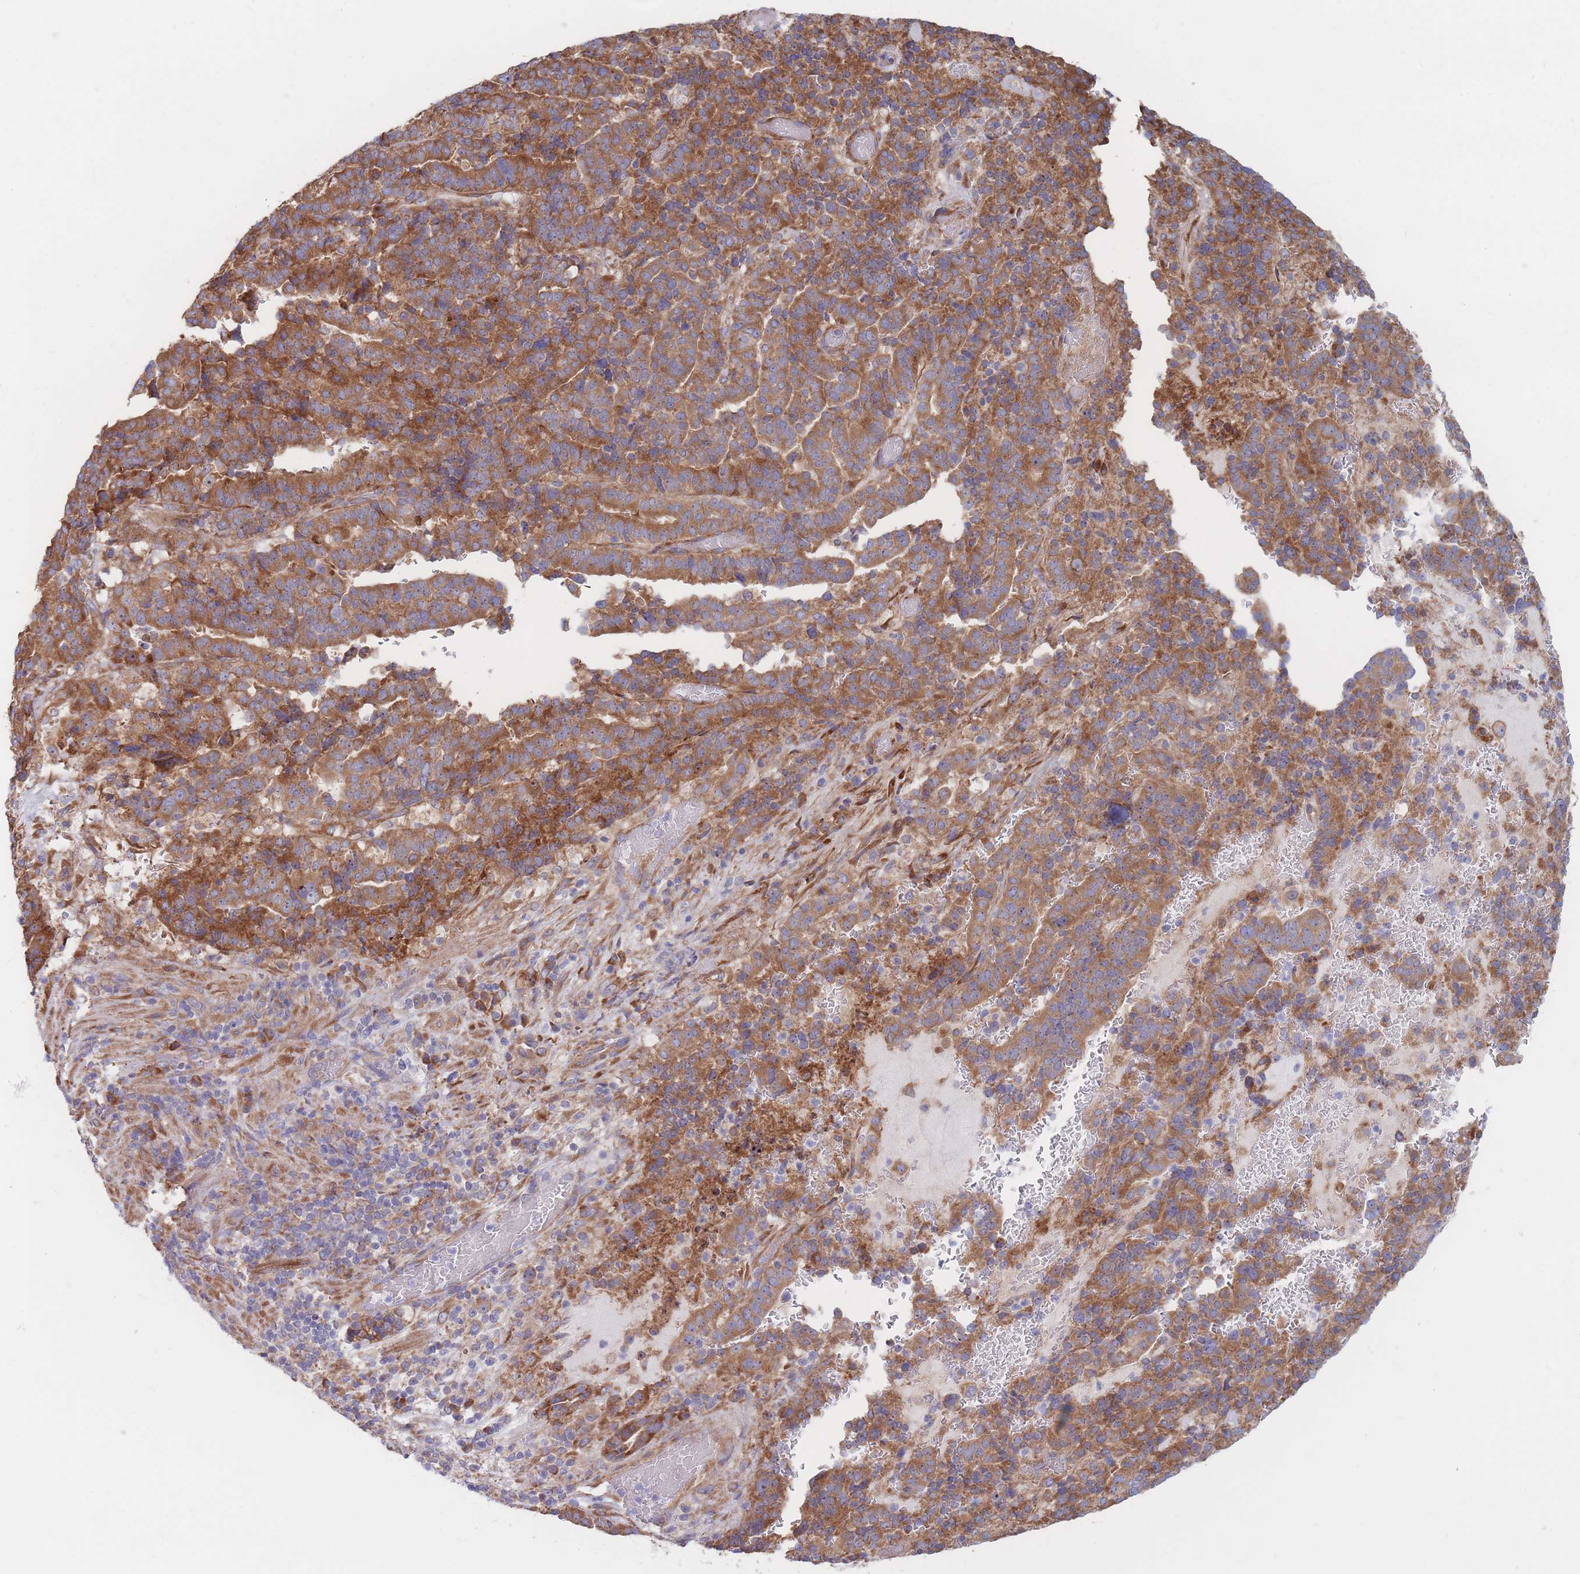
{"staining": {"intensity": "moderate", "quantity": ">75%", "location": "cytoplasmic/membranous"}, "tissue": "stomach cancer", "cell_type": "Tumor cells", "image_type": "cancer", "snomed": [{"axis": "morphology", "description": "Adenocarcinoma, NOS"}, {"axis": "topography", "description": "Stomach"}], "caption": "Immunohistochemical staining of stomach adenocarcinoma exhibits medium levels of moderate cytoplasmic/membranous protein positivity in approximately >75% of tumor cells.", "gene": "RPL8", "patient": {"sex": "male", "age": 48}}